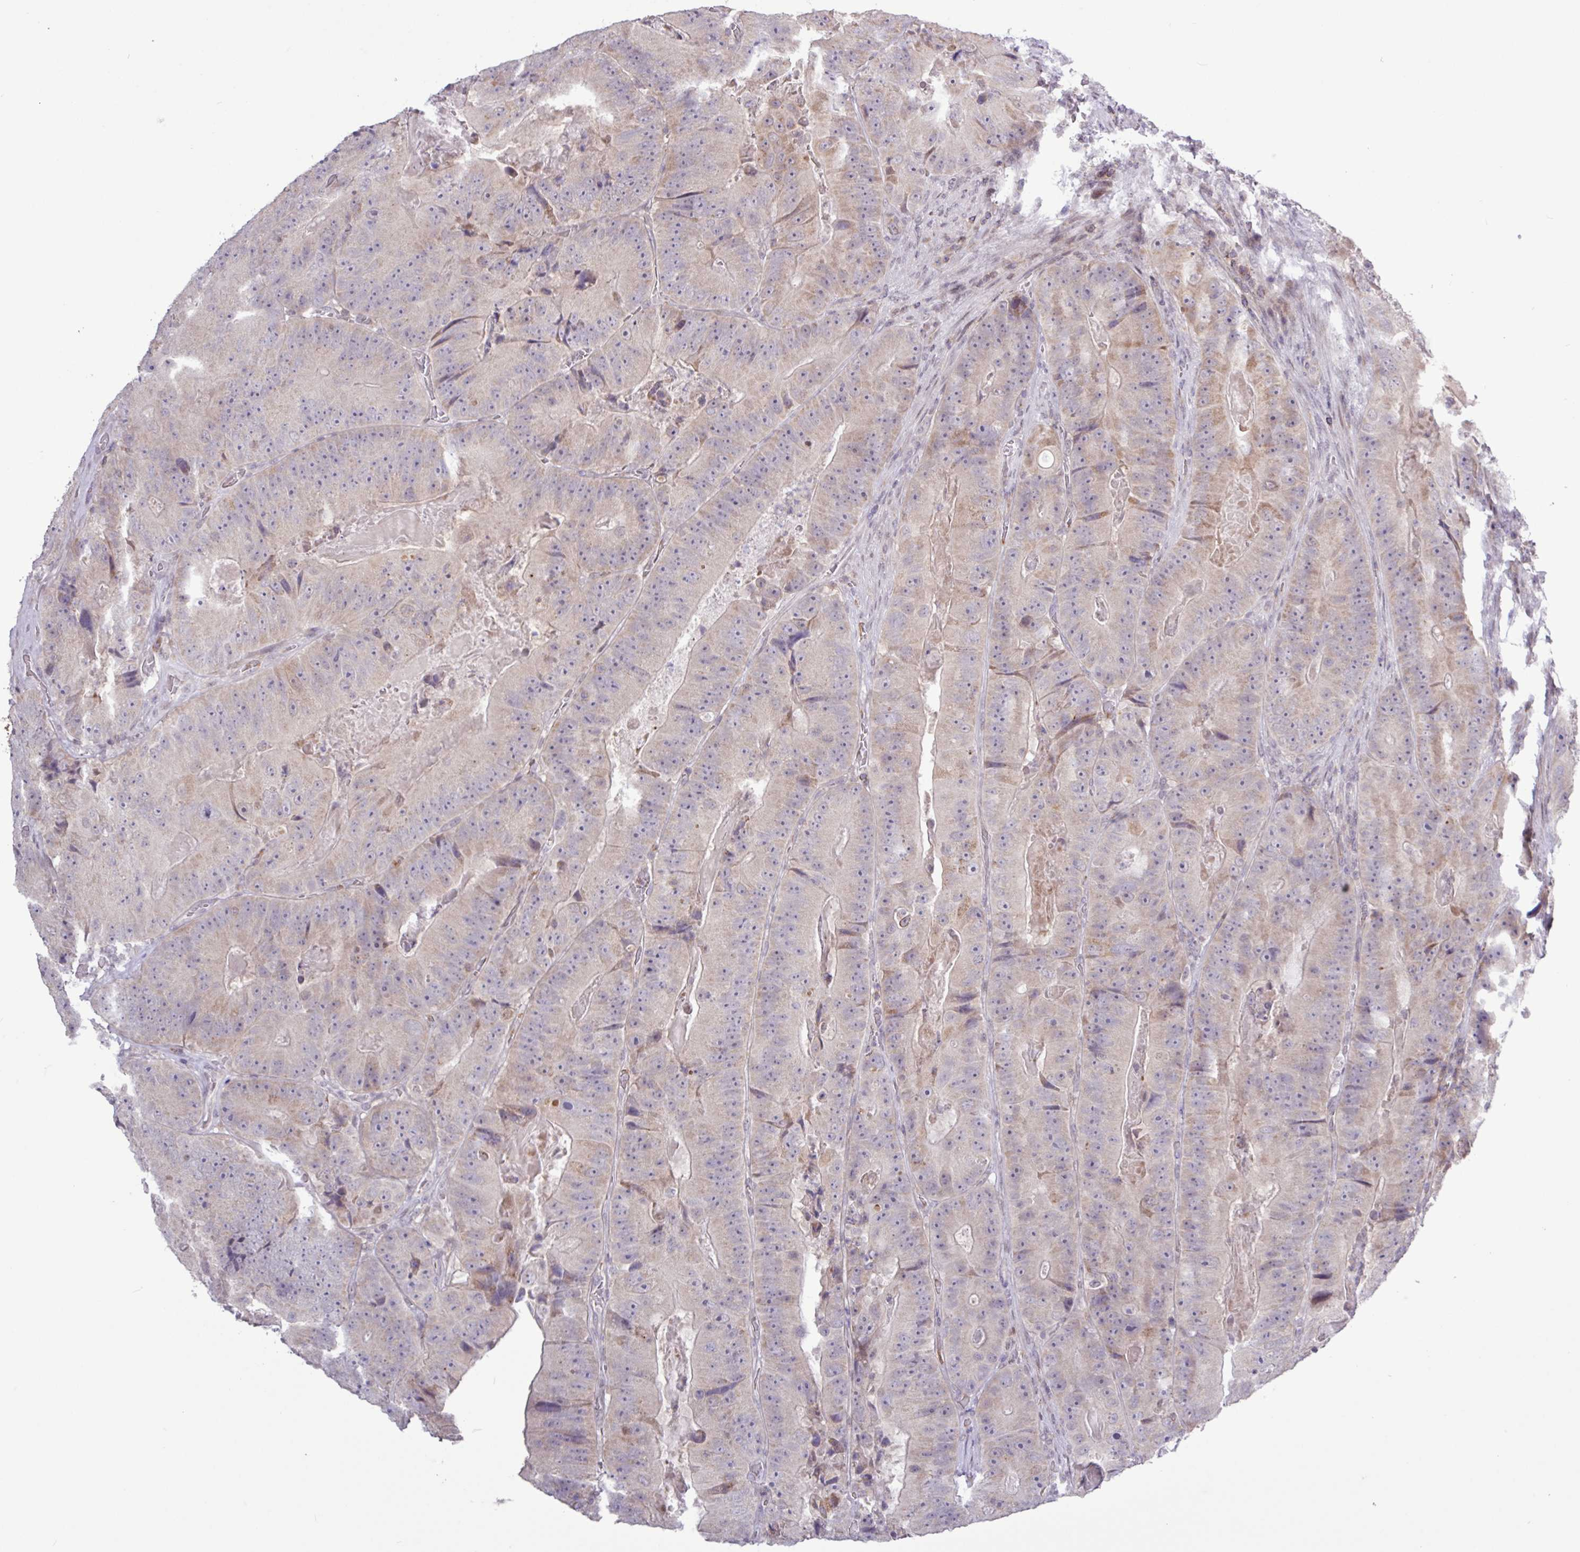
{"staining": {"intensity": "weak", "quantity": "25%-75%", "location": "cytoplasmic/membranous"}, "tissue": "colorectal cancer", "cell_type": "Tumor cells", "image_type": "cancer", "snomed": [{"axis": "morphology", "description": "Adenocarcinoma, NOS"}, {"axis": "topography", "description": "Colon"}], "caption": "Colorectal cancer stained with a brown dye demonstrates weak cytoplasmic/membranous positive staining in about 25%-75% of tumor cells.", "gene": "RTL3", "patient": {"sex": "female", "age": 86}}